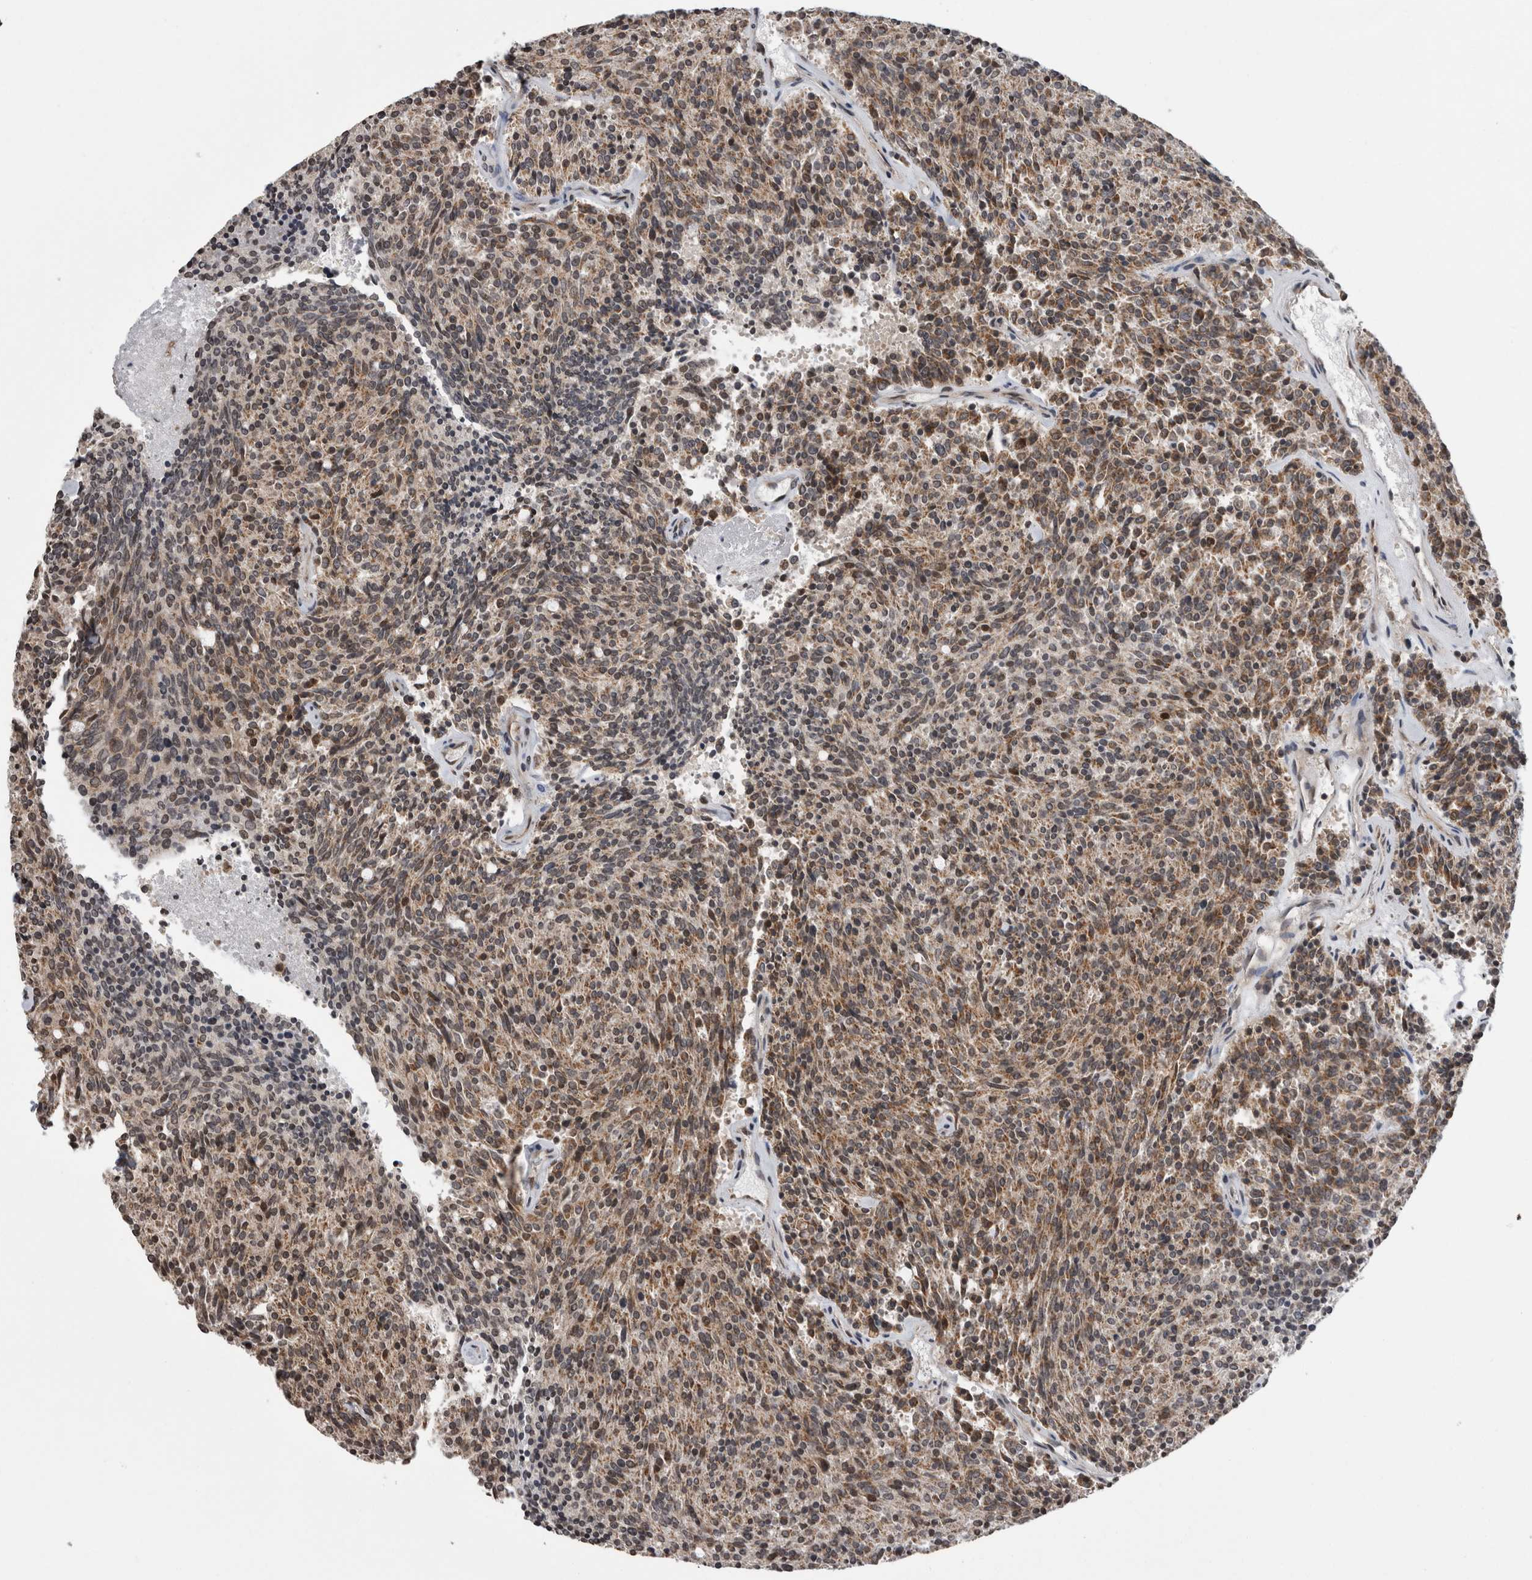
{"staining": {"intensity": "weak", "quantity": "25%-75%", "location": "cytoplasmic/membranous,nuclear"}, "tissue": "carcinoid", "cell_type": "Tumor cells", "image_type": "cancer", "snomed": [{"axis": "morphology", "description": "Carcinoid, malignant, NOS"}, {"axis": "topography", "description": "Pancreas"}], "caption": "High-magnification brightfield microscopy of carcinoid stained with DAB (3,3'-diaminobenzidine) (brown) and counterstained with hematoxylin (blue). tumor cells exhibit weak cytoplasmic/membranous and nuclear staining is identified in about25%-75% of cells.", "gene": "ZBTB11", "patient": {"sex": "female", "age": 54}}